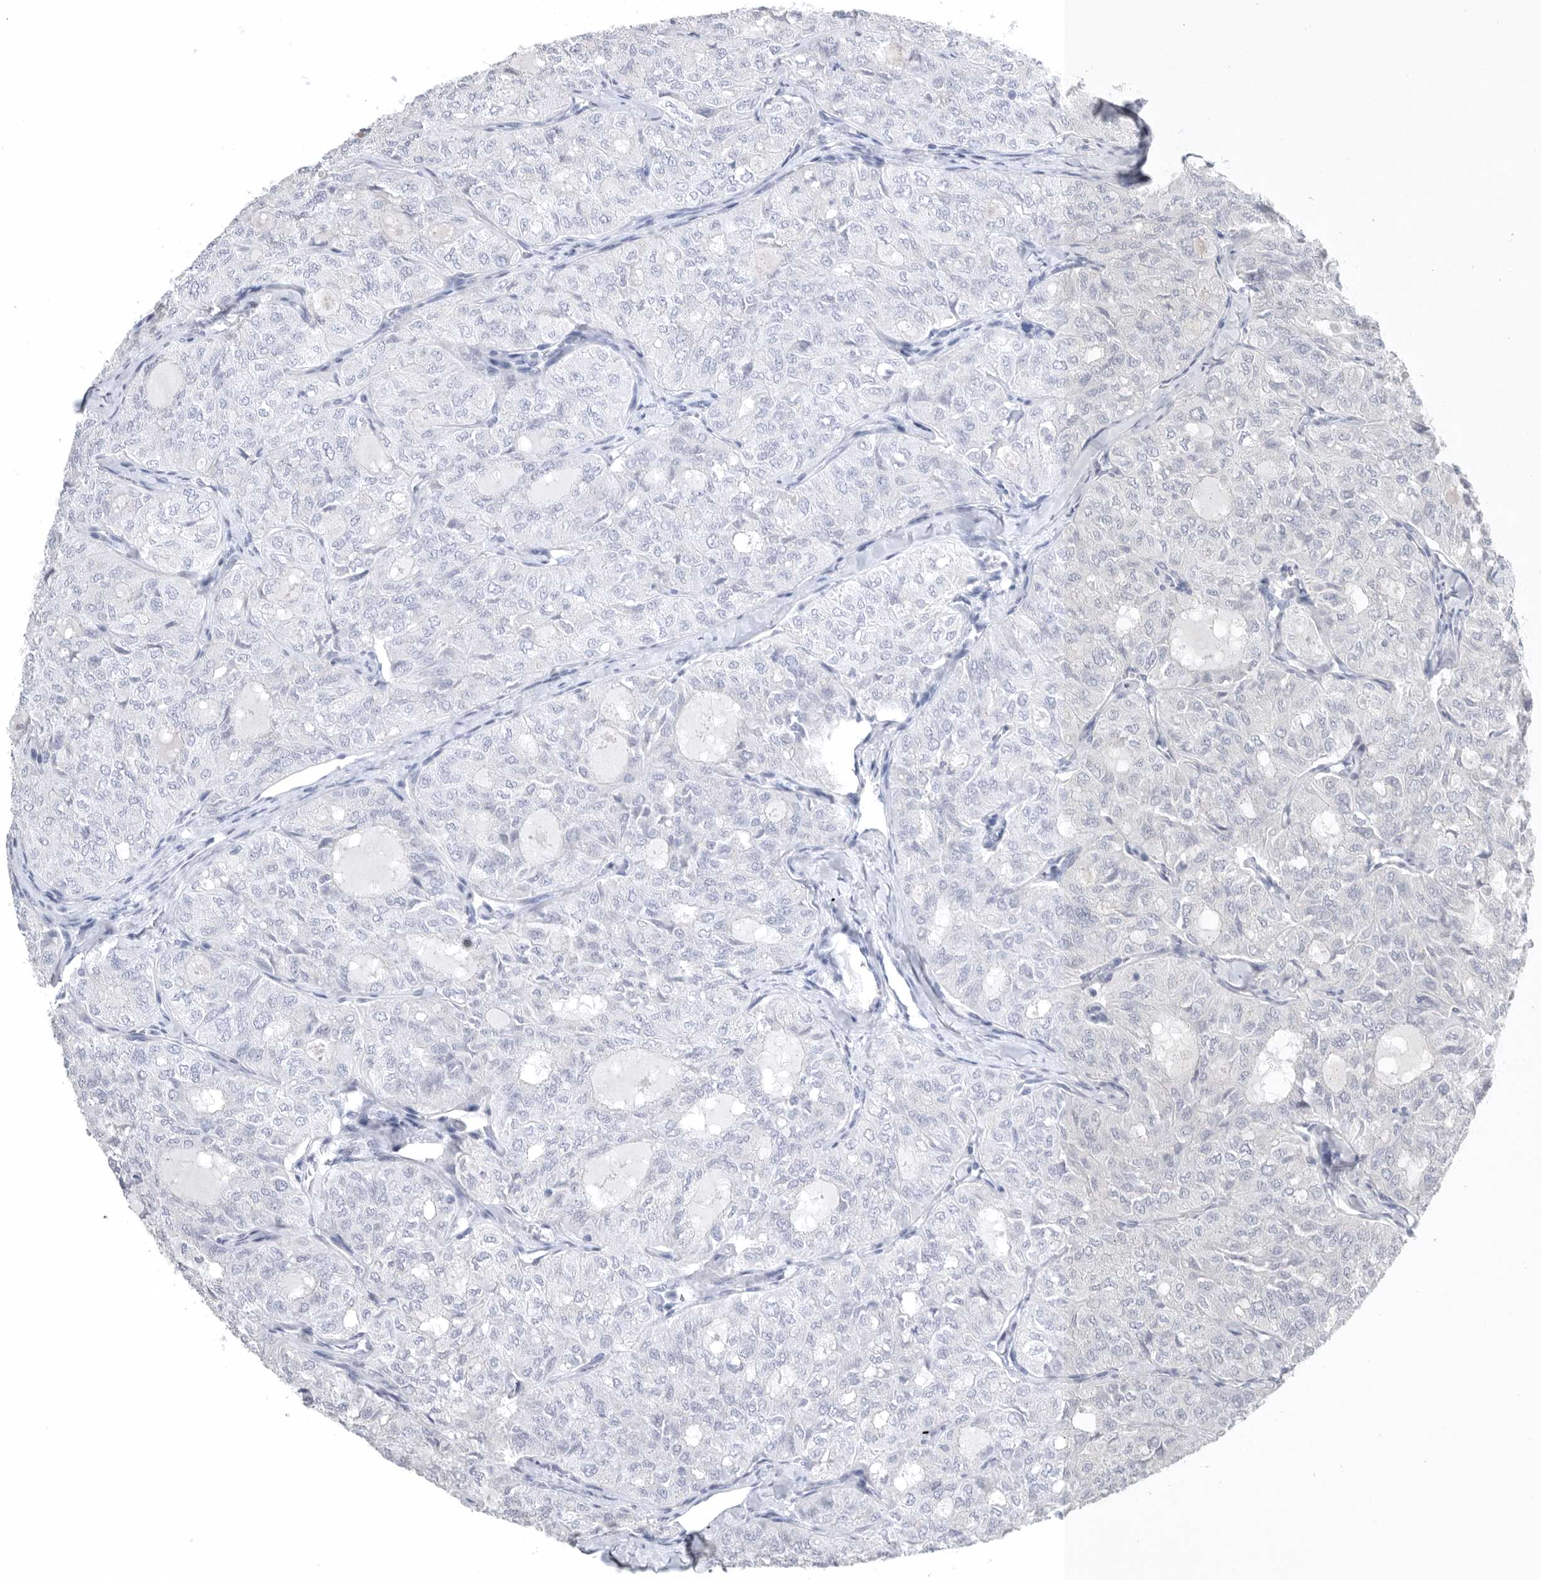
{"staining": {"intensity": "negative", "quantity": "none", "location": "none"}, "tissue": "thyroid cancer", "cell_type": "Tumor cells", "image_type": "cancer", "snomed": [{"axis": "morphology", "description": "Follicular adenoma carcinoma, NOS"}, {"axis": "topography", "description": "Thyroid gland"}], "caption": "There is no significant staining in tumor cells of thyroid follicular adenoma carcinoma.", "gene": "TIMP1", "patient": {"sex": "male", "age": 75}}